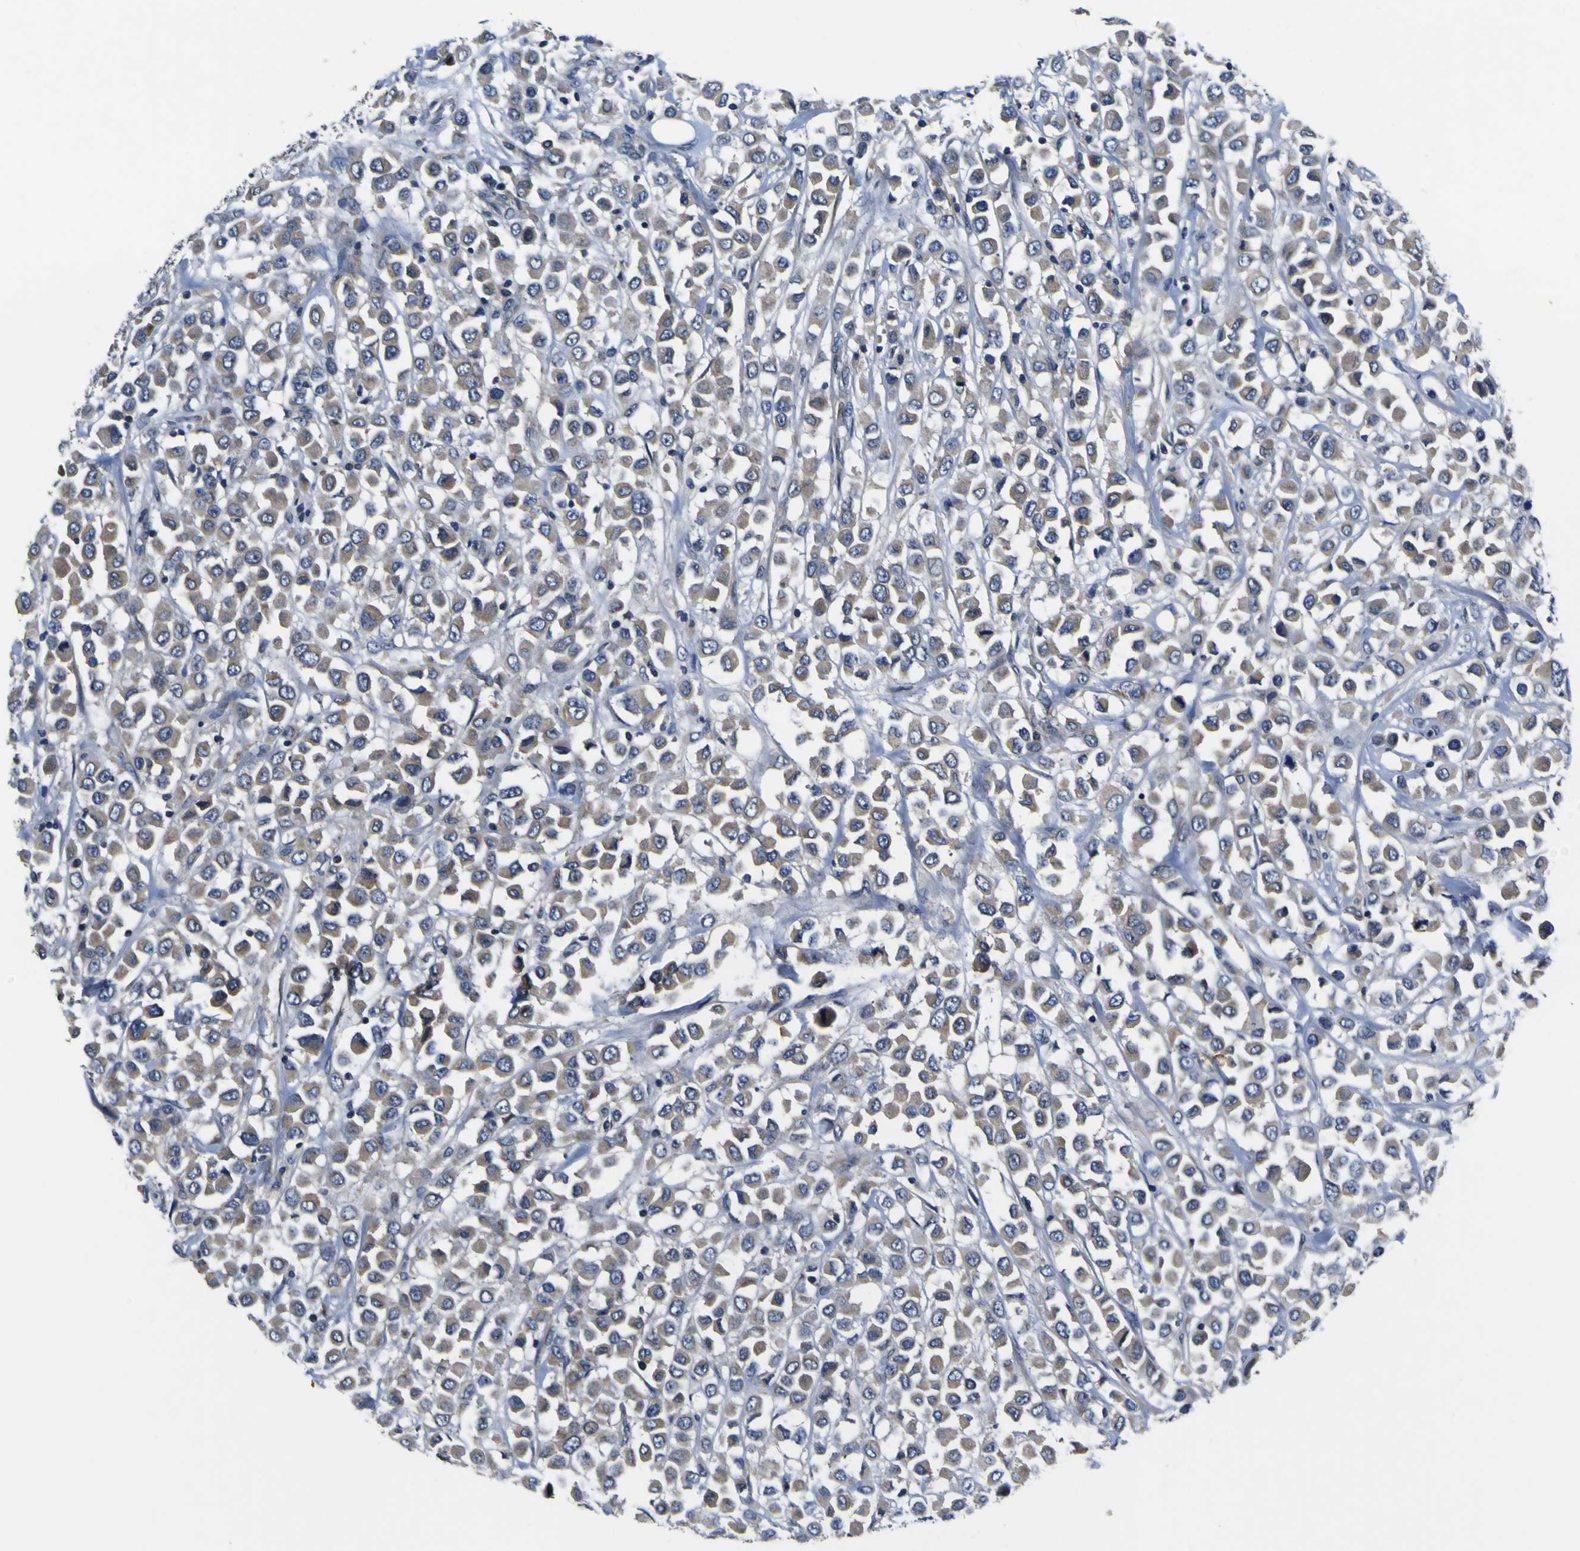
{"staining": {"intensity": "weak", "quantity": ">75%", "location": "cytoplasmic/membranous"}, "tissue": "breast cancer", "cell_type": "Tumor cells", "image_type": "cancer", "snomed": [{"axis": "morphology", "description": "Duct carcinoma"}, {"axis": "topography", "description": "Breast"}], "caption": "Tumor cells demonstrate low levels of weak cytoplasmic/membranous expression in about >75% of cells in infiltrating ductal carcinoma (breast).", "gene": "EPHB4", "patient": {"sex": "female", "age": 61}}